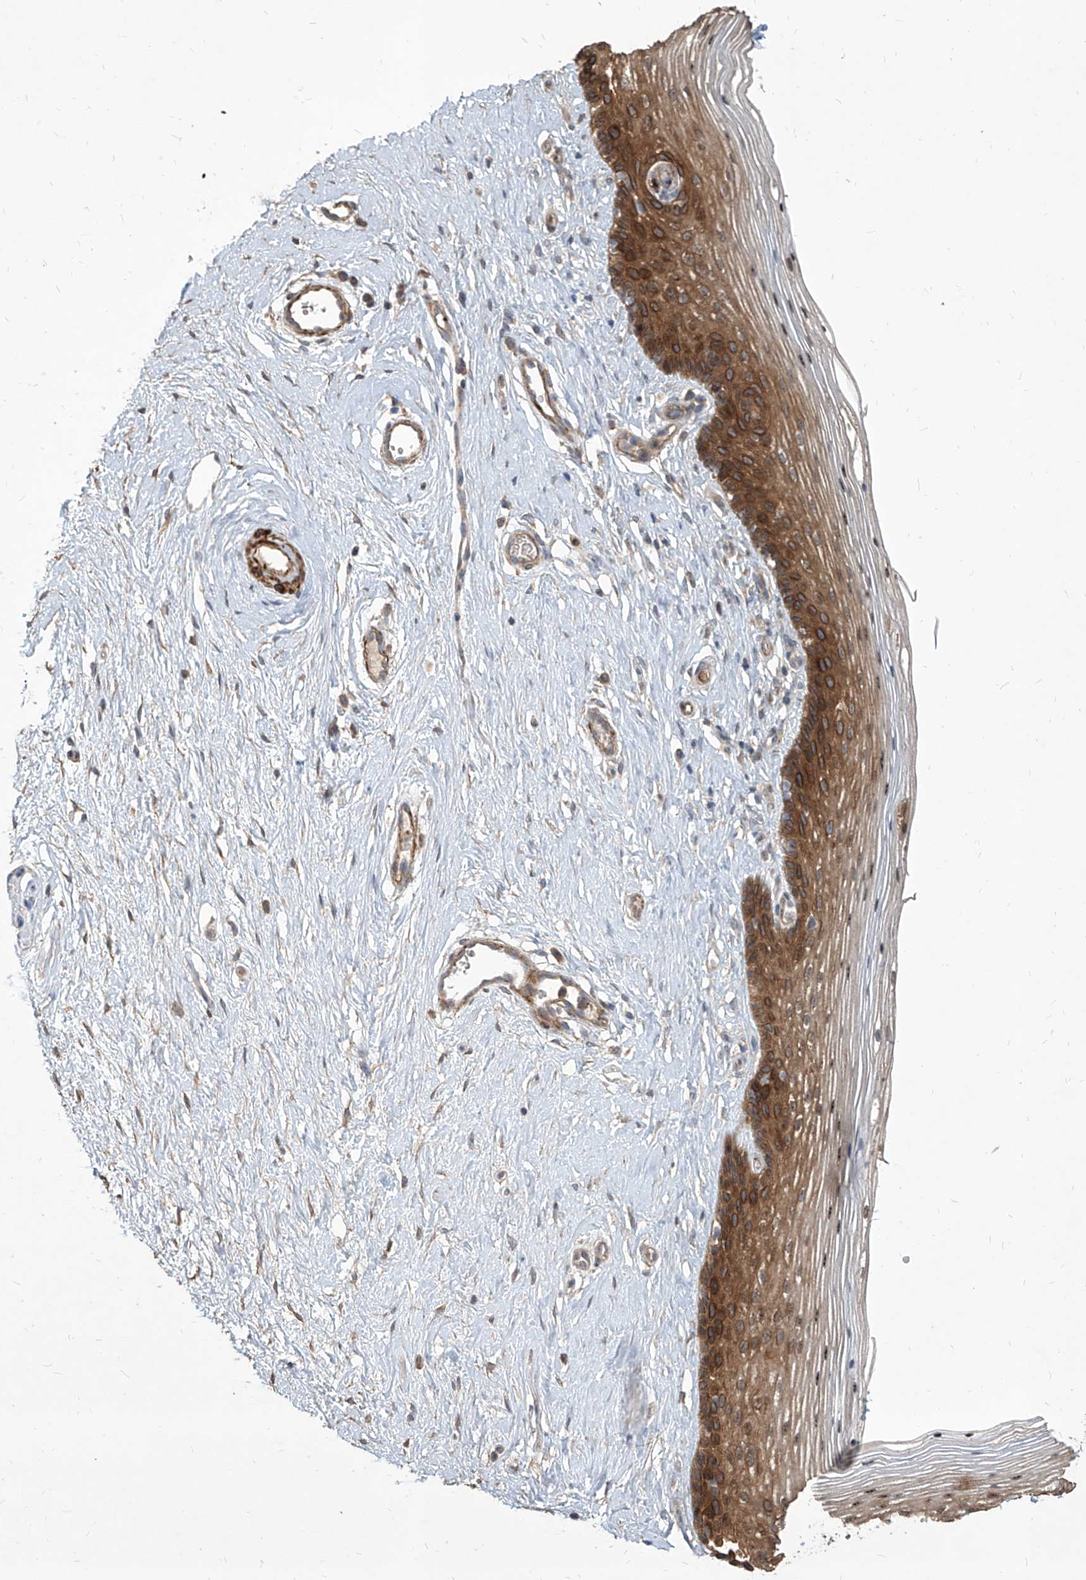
{"staining": {"intensity": "strong", "quantity": "25%-75%", "location": "cytoplasmic/membranous"}, "tissue": "vagina", "cell_type": "Squamous epithelial cells", "image_type": "normal", "snomed": [{"axis": "morphology", "description": "Normal tissue, NOS"}, {"axis": "topography", "description": "Vagina"}], "caption": "There is high levels of strong cytoplasmic/membranous staining in squamous epithelial cells of unremarkable vagina, as demonstrated by immunohistochemical staining (brown color).", "gene": "FAM83B", "patient": {"sex": "female", "age": 46}}